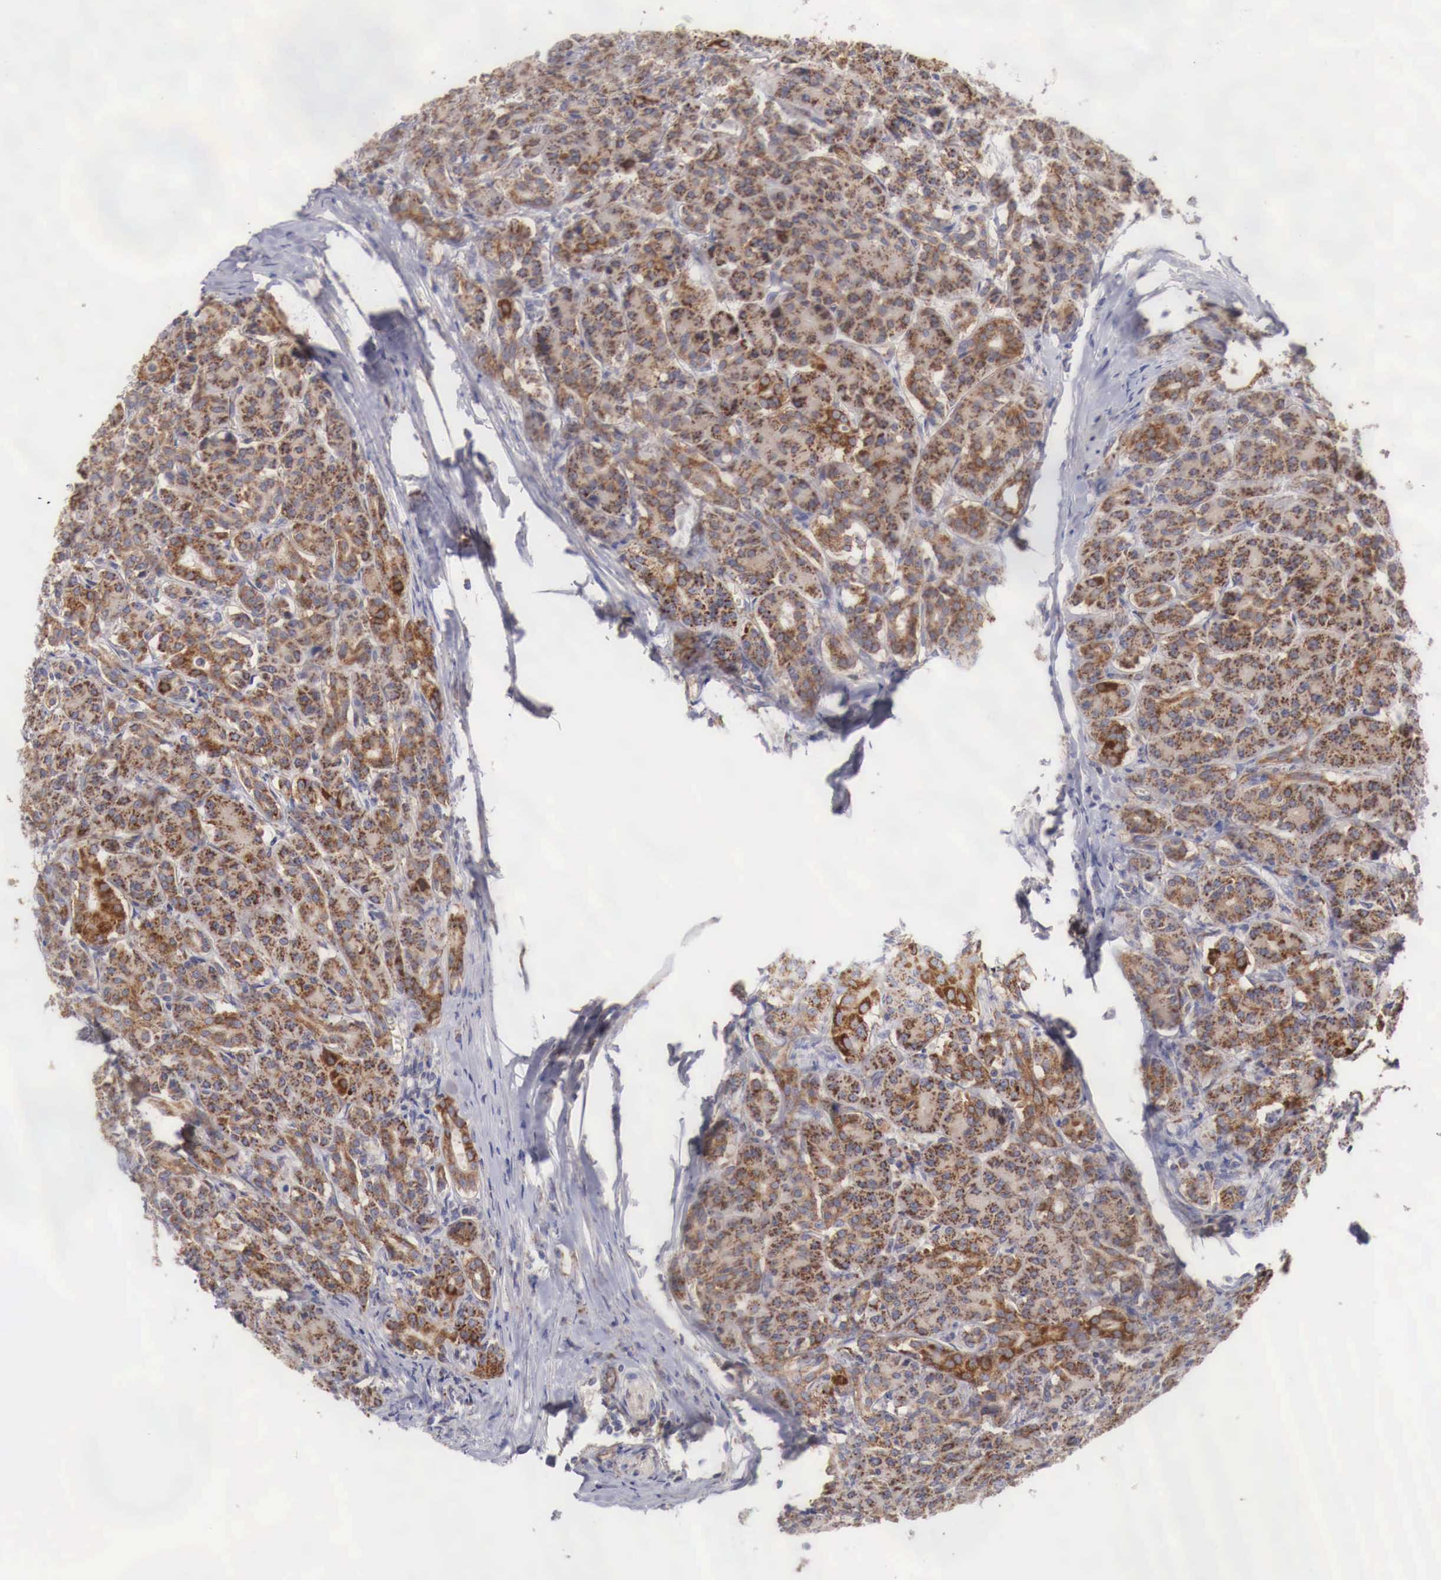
{"staining": {"intensity": "moderate", "quantity": ">75%", "location": "cytoplasmic/membranous"}, "tissue": "pancreas", "cell_type": "Exocrine glandular cells", "image_type": "normal", "snomed": [{"axis": "morphology", "description": "Normal tissue, NOS"}, {"axis": "topography", "description": "Lymph node"}, {"axis": "topography", "description": "Pancreas"}], "caption": "Pancreas stained with DAB (3,3'-diaminobenzidine) IHC reveals medium levels of moderate cytoplasmic/membranous expression in approximately >75% of exocrine glandular cells.", "gene": "XPNPEP3", "patient": {"sex": "male", "age": 59}}